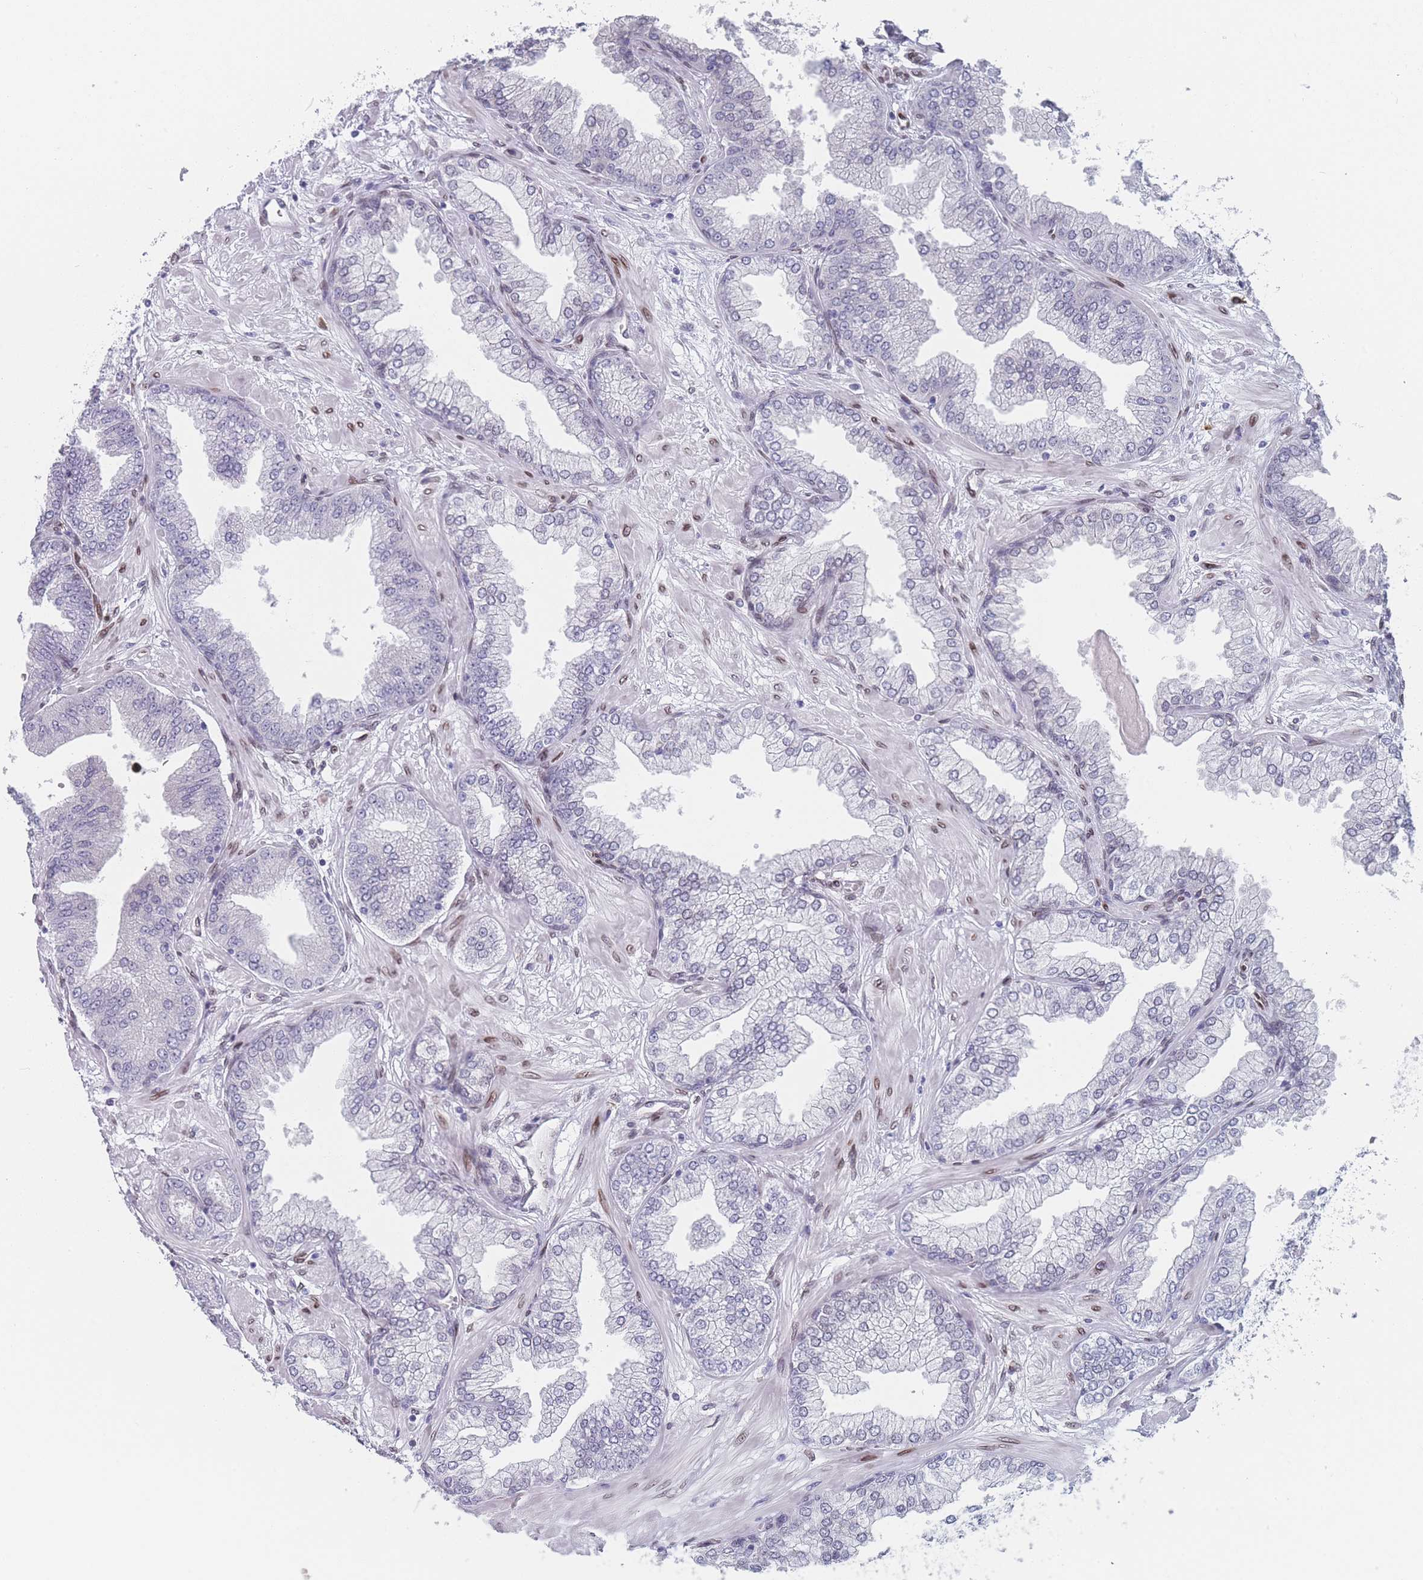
{"staining": {"intensity": "negative", "quantity": "none", "location": "none"}, "tissue": "prostate cancer", "cell_type": "Tumor cells", "image_type": "cancer", "snomed": [{"axis": "morphology", "description": "Adenocarcinoma, Low grade"}, {"axis": "topography", "description": "Prostate"}], "caption": "Histopathology image shows no significant protein expression in tumor cells of low-grade adenocarcinoma (prostate).", "gene": "ZBTB1", "patient": {"sex": "male", "age": 55}}